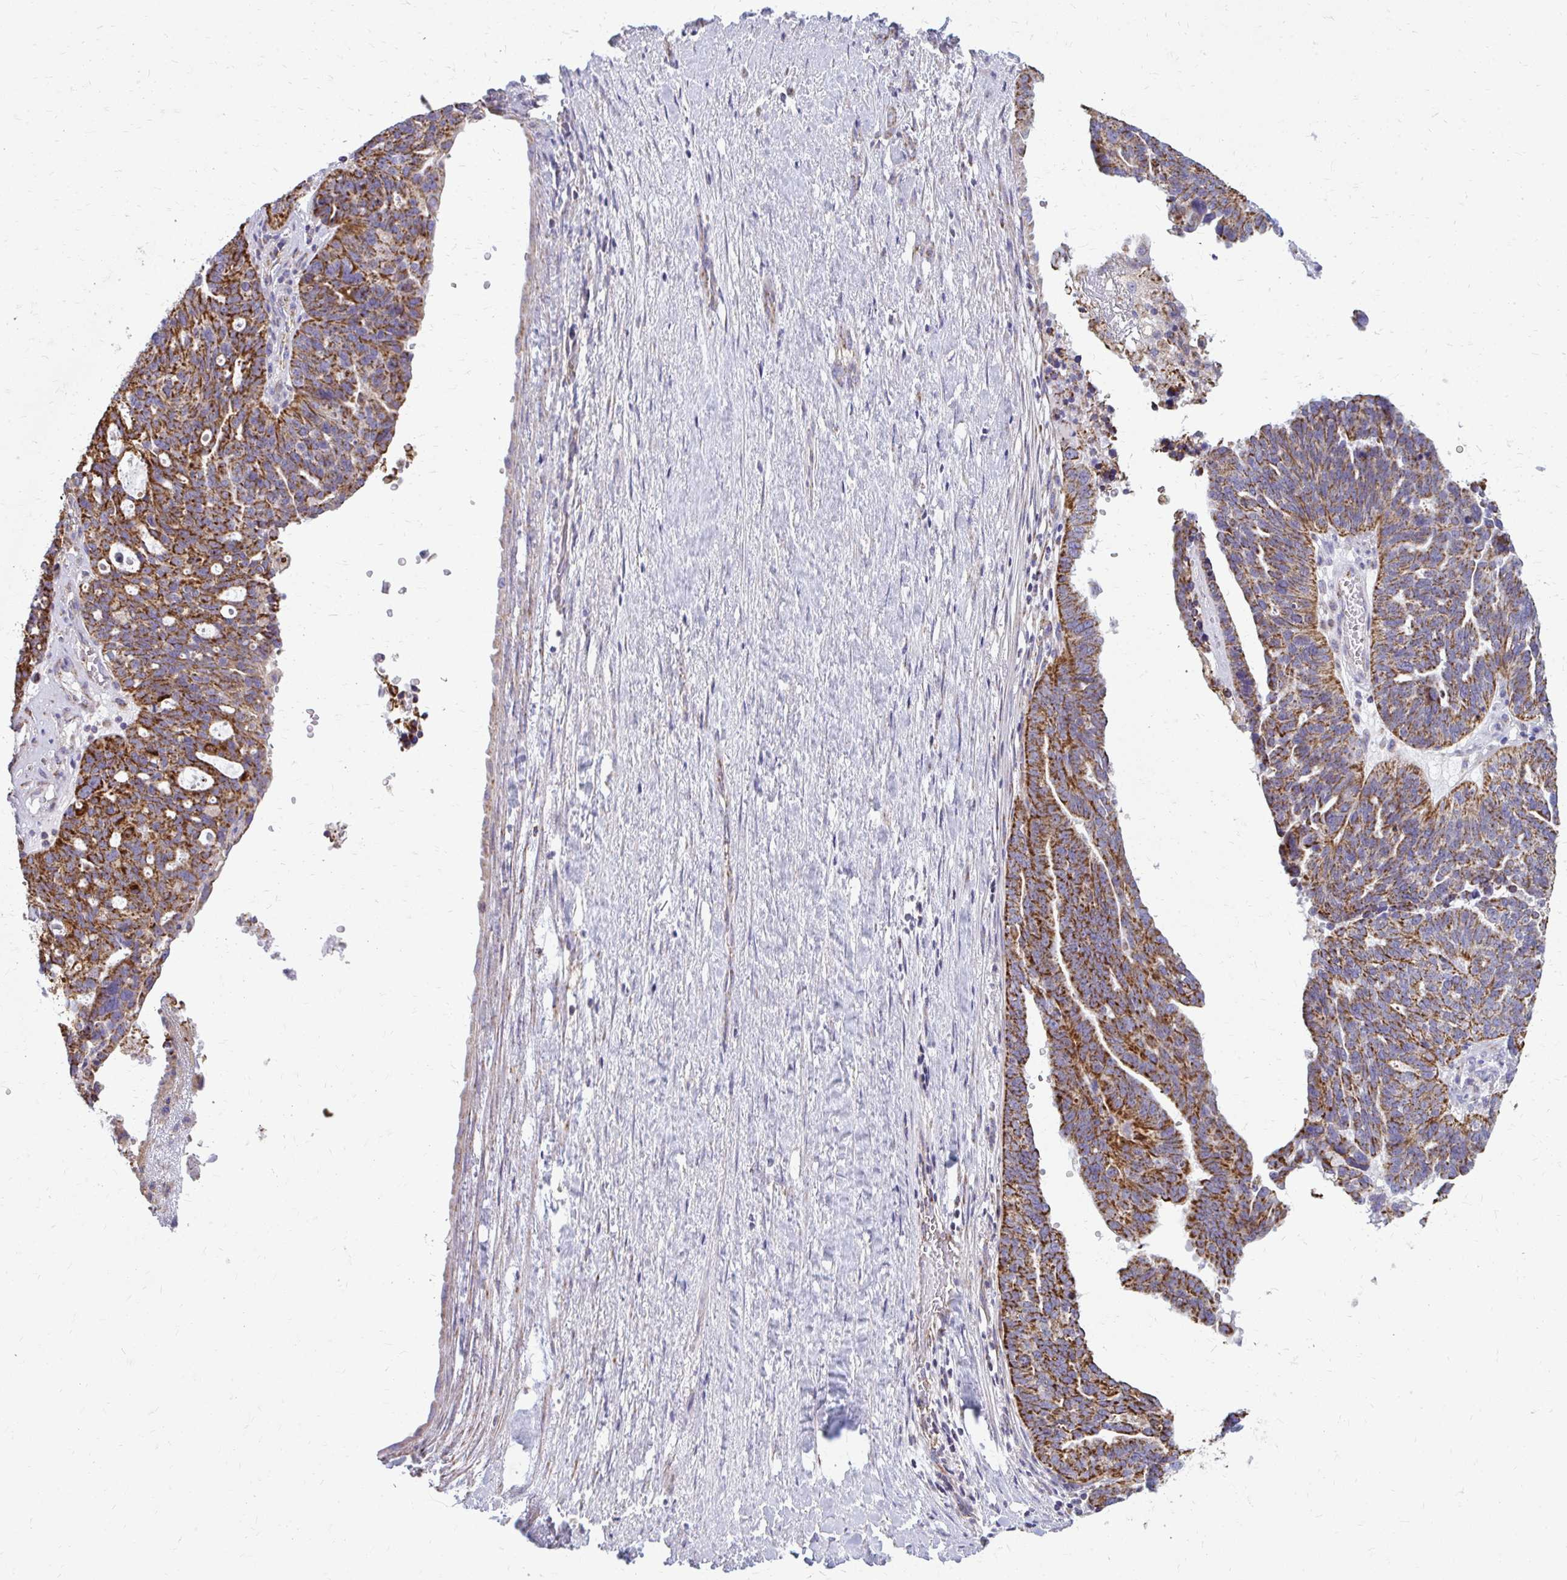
{"staining": {"intensity": "strong", "quantity": ">75%", "location": "cytoplasmic/membranous"}, "tissue": "ovarian cancer", "cell_type": "Tumor cells", "image_type": "cancer", "snomed": [{"axis": "morphology", "description": "Cystadenocarcinoma, serous, NOS"}, {"axis": "topography", "description": "Ovary"}], "caption": "Brown immunohistochemical staining in serous cystadenocarcinoma (ovarian) shows strong cytoplasmic/membranous staining in approximately >75% of tumor cells.", "gene": "IFIT1", "patient": {"sex": "female", "age": 59}}